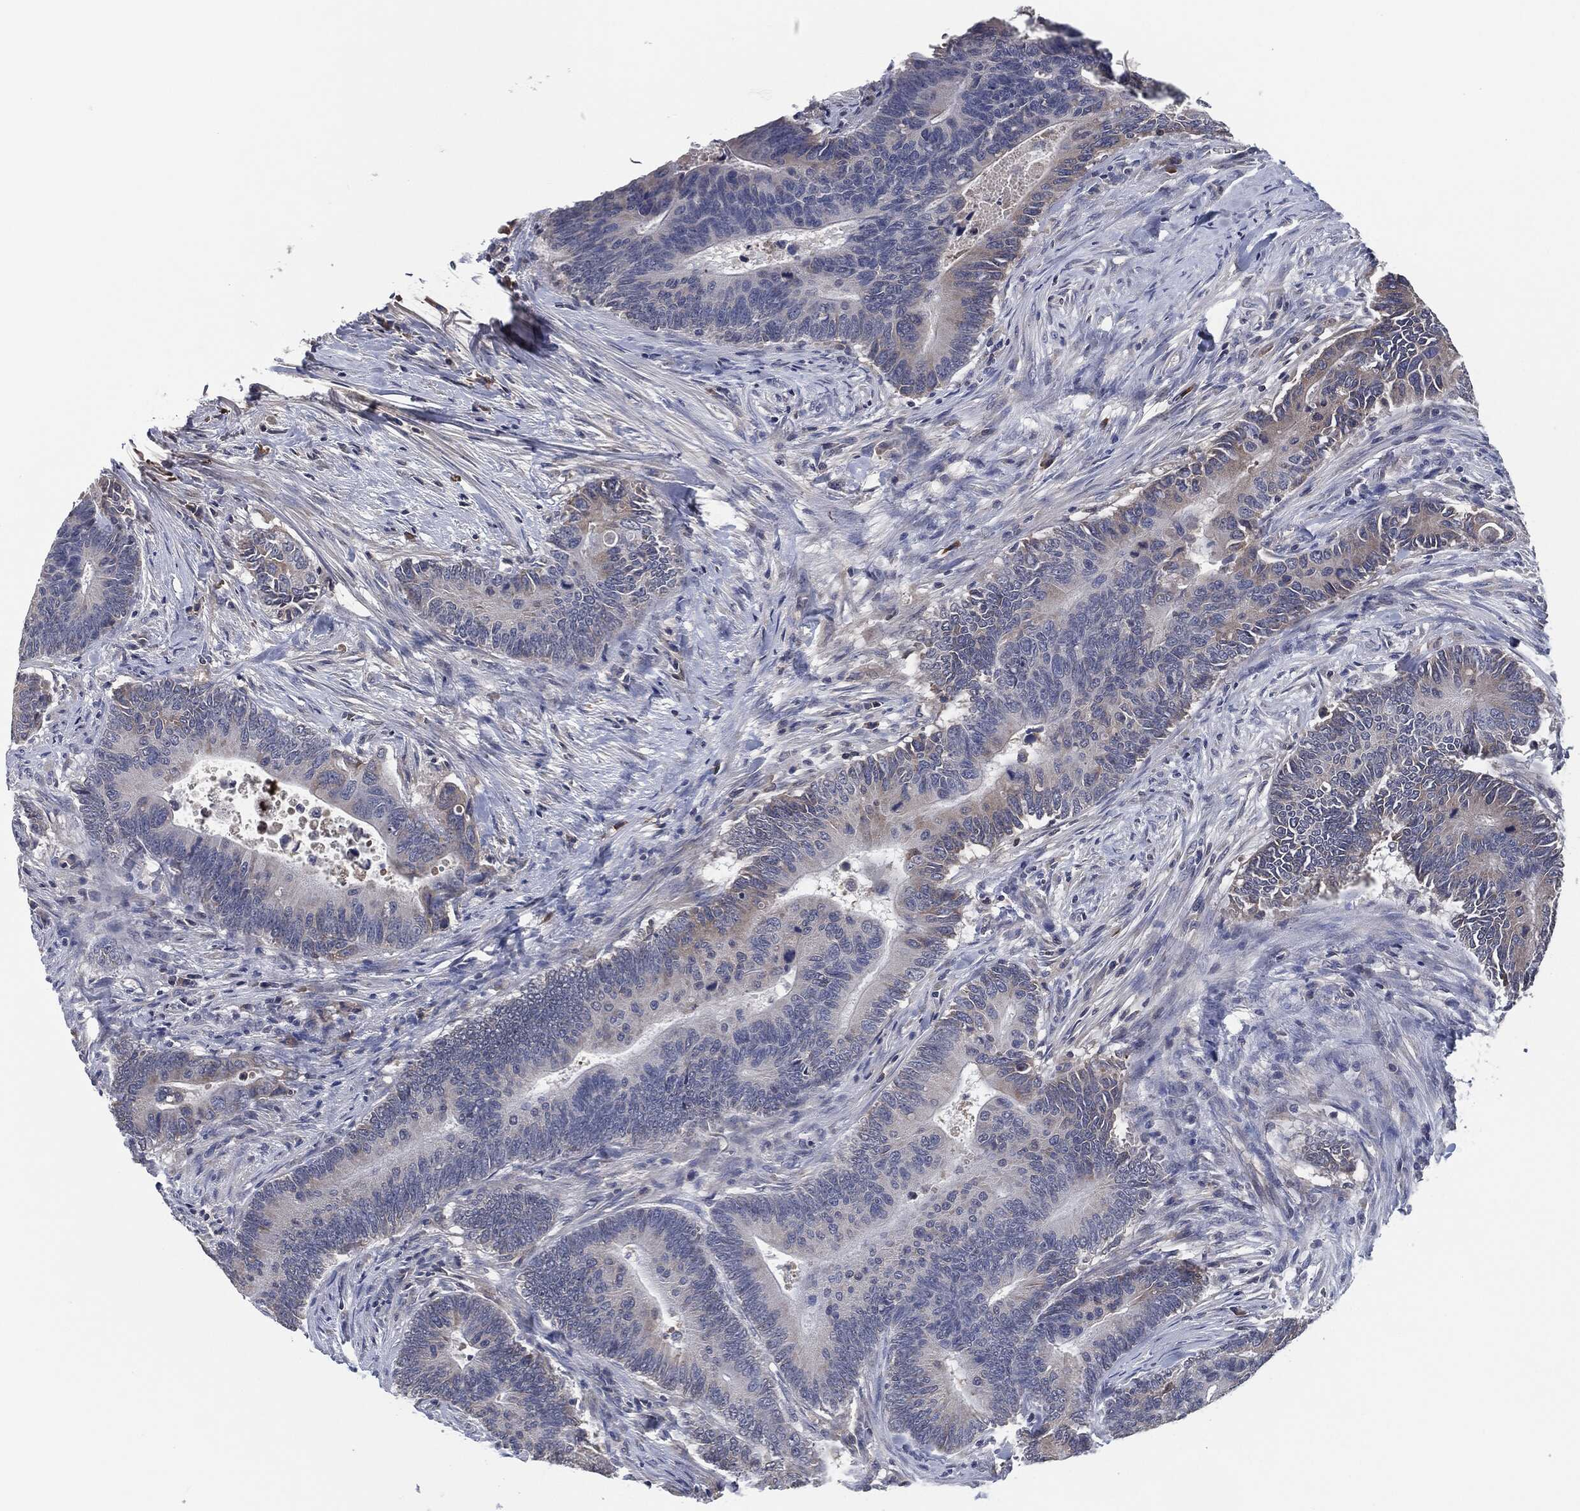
{"staining": {"intensity": "weak", "quantity": "<25%", "location": "cytoplasmic/membranous"}, "tissue": "colorectal cancer", "cell_type": "Tumor cells", "image_type": "cancer", "snomed": [{"axis": "morphology", "description": "Adenocarcinoma, NOS"}, {"axis": "topography", "description": "Colon"}], "caption": "A high-resolution image shows immunohistochemistry (IHC) staining of colorectal cancer (adenocarcinoma), which displays no significant positivity in tumor cells.", "gene": "IL2RG", "patient": {"sex": "male", "age": 75}}